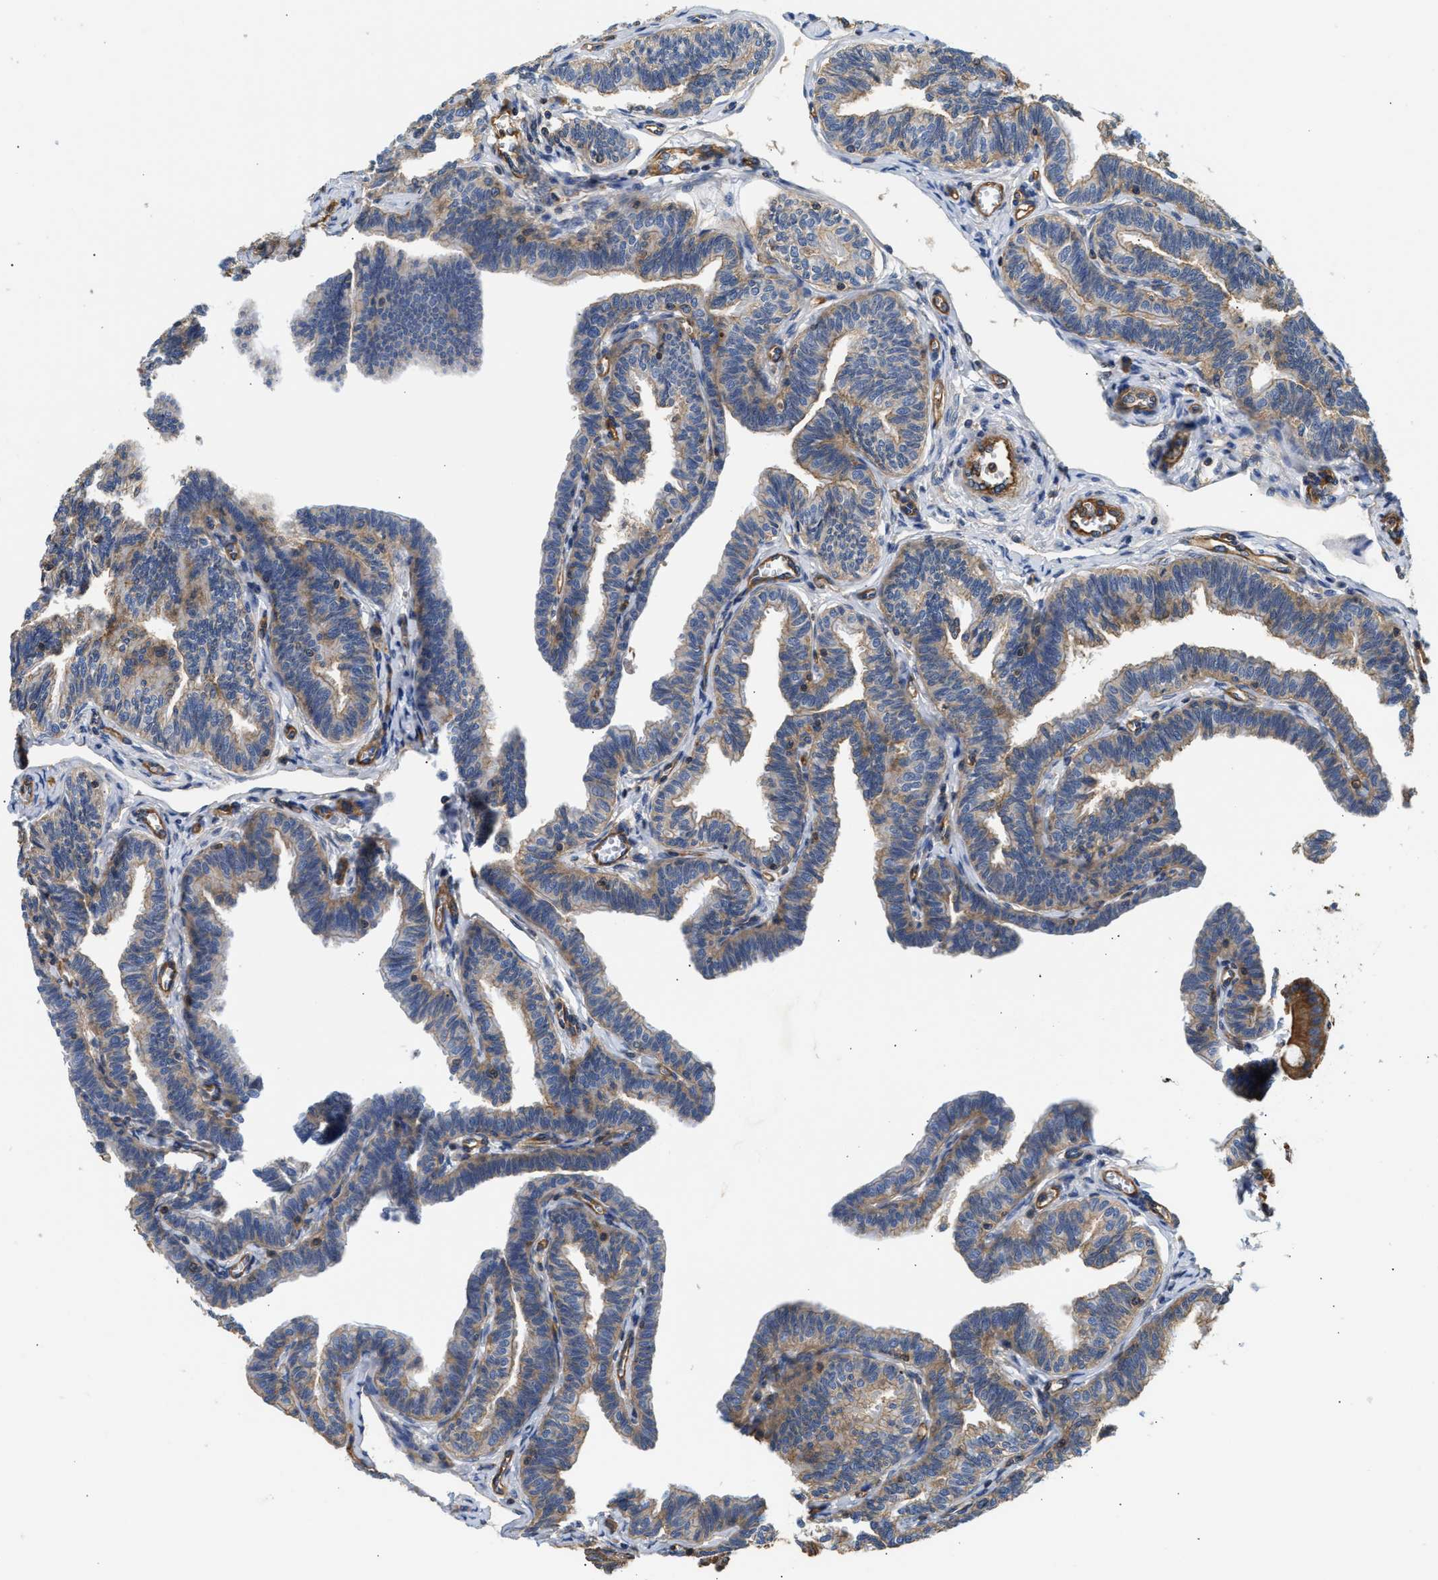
{"staining": {"intensity": "moderate", "quantity": ">75%", "location": "cytoplasmic/membranous"}, "tissue": "fallopian tube", "cell_type": "Glandular cells", "image_type": "normal", "snomed": [{"axis": "morphology", "description": "Normal tissue, NOS"}, {"axis": "topography", "description": "Fallopian tube"}, {"axis": "topography", "description": "Ovary"}], "caption": "IHC of unremarkable human fallopian tube demonstrates medium levels of moderate cytoplasmic/membranous positivity in about >75% of glandular cells.", "gene": "SAMD9L", "patient": {"sex": "female", "age": 23}}